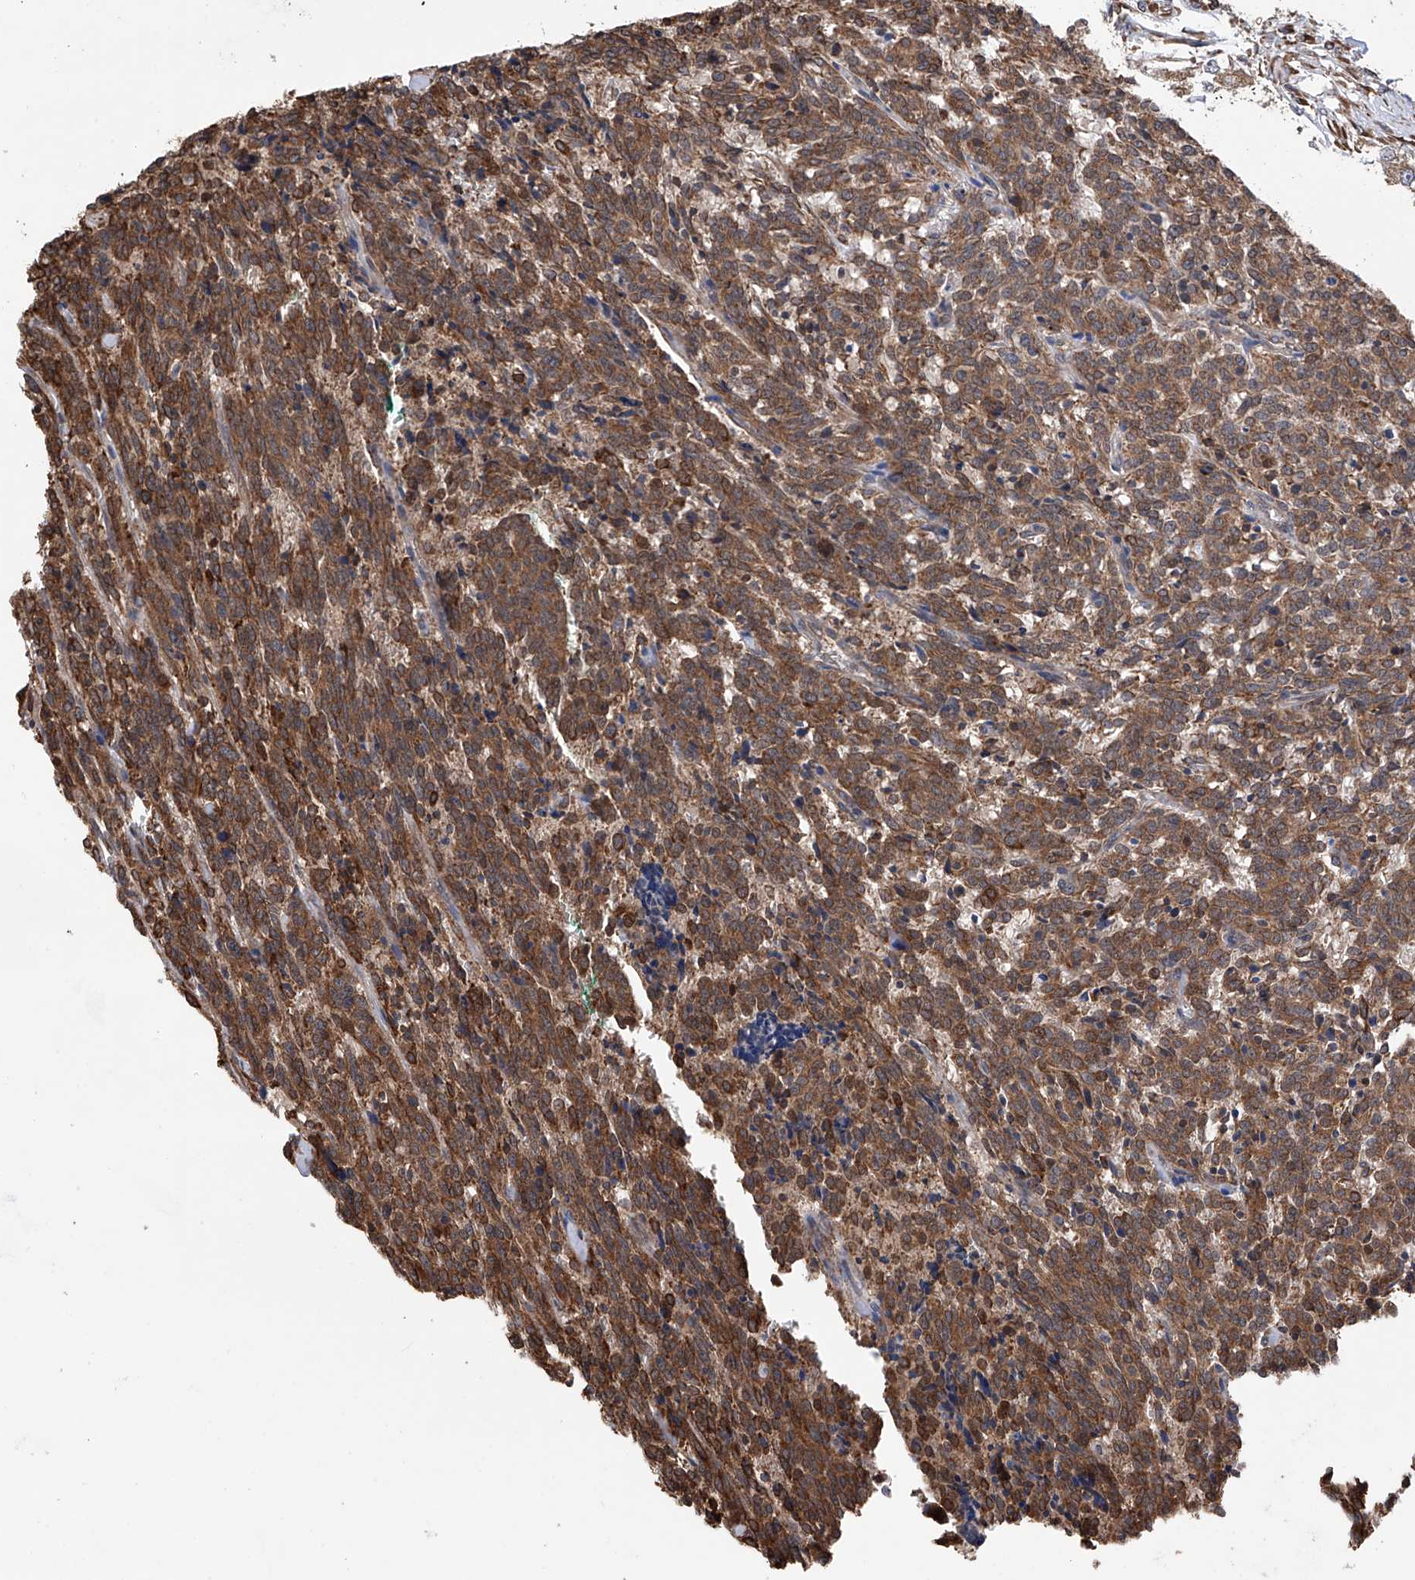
{"staining": {"intensity": "moderate", "quantity": ">75%", "location": "cytoplasmic/membranous"}, "tissue": "carcinoid", "cell_type": "Tumor cells", "image_type": "cancer", "snomed": [{"axis": "morphology", "description": "Carcinoid, malignant, NOS"}, {"axis": "topography", "description": "Lung"}], "caption": "Brown immunohistochemical staining in human carcinoid shows moderate cytoplasmic/membranous staining in about >75% of tumor cells.", "gene": "DNAH8", "patient": {"sex": "female", "age": 46}}